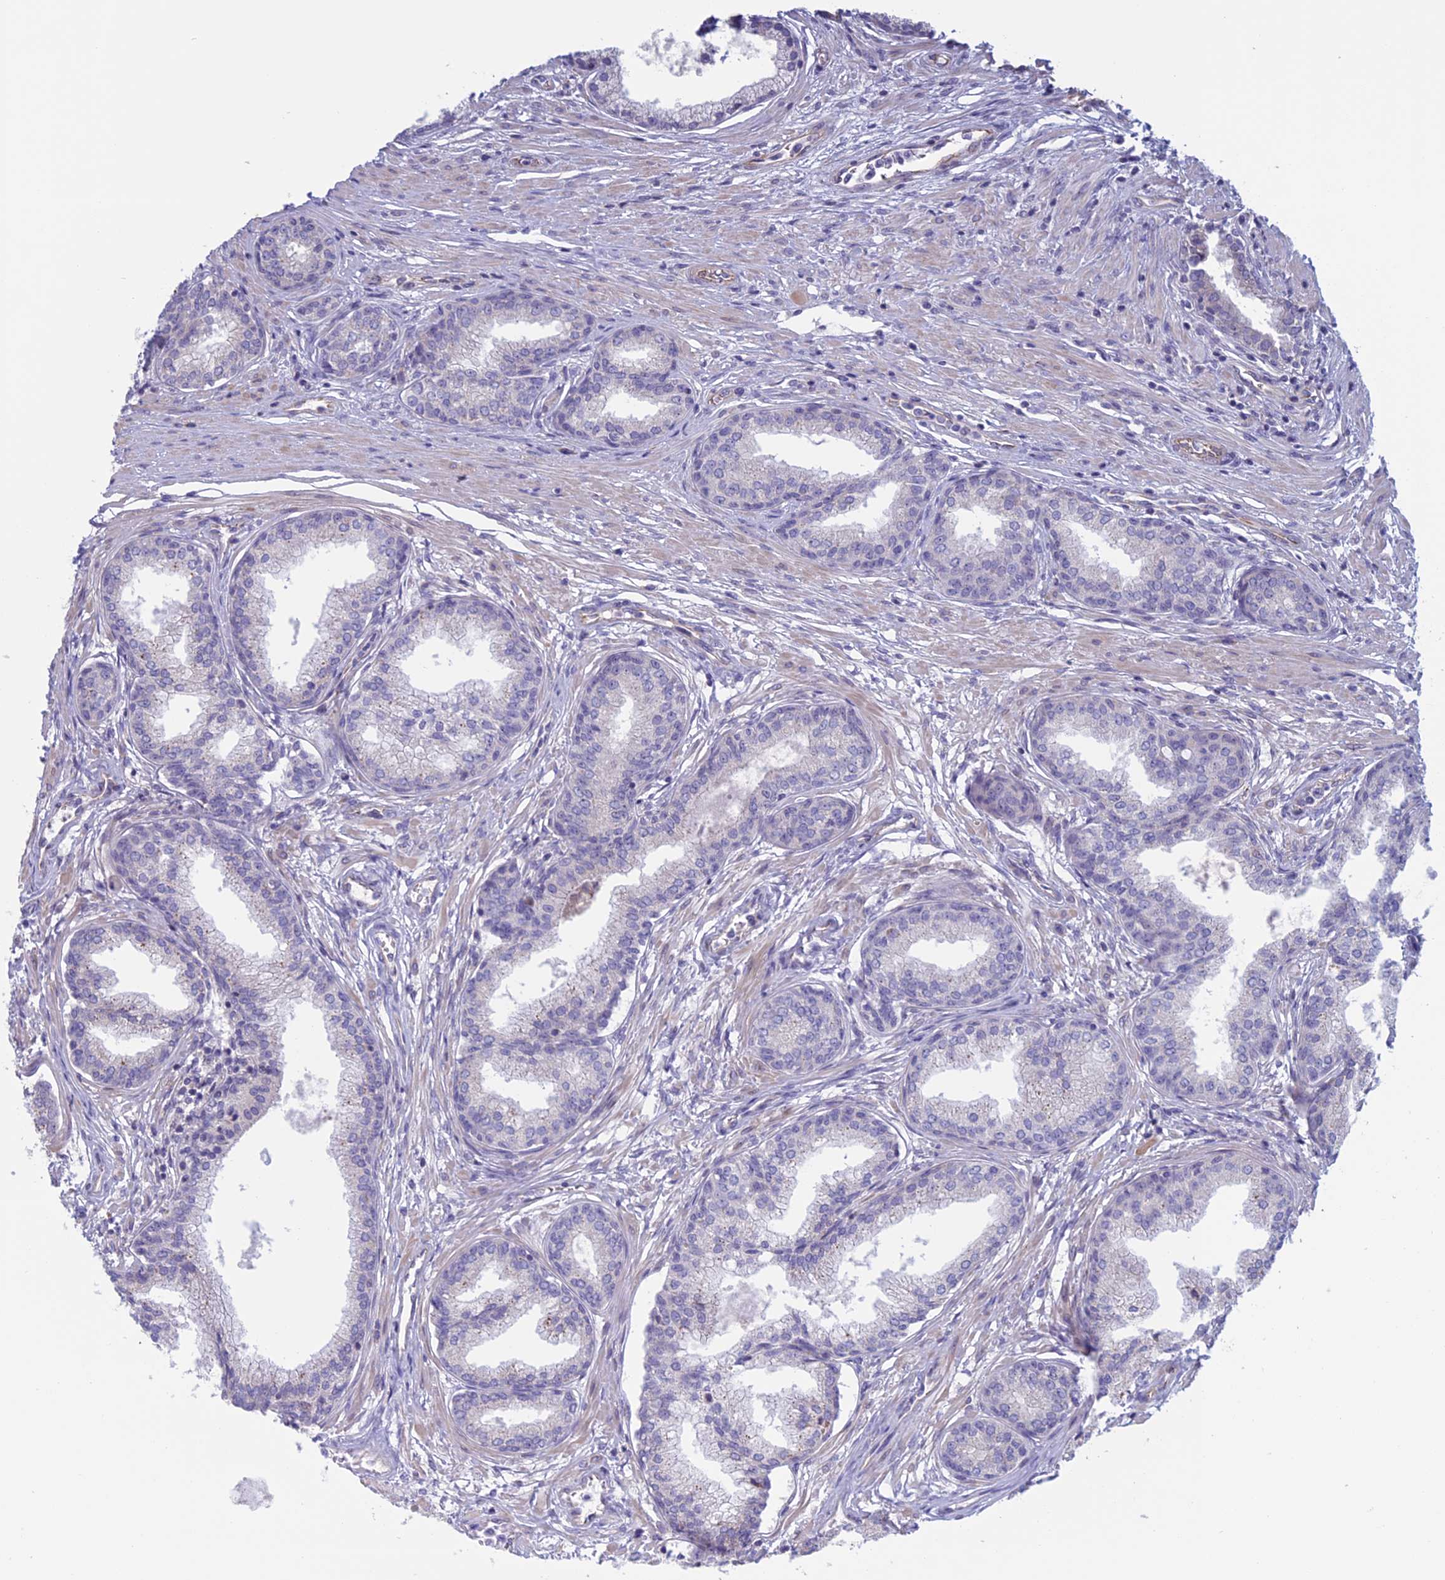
{"staining": {"intensity": "negative", "quantity": "none", "location": "none"}, "tissue": "prostate cancer", "cell_type": "Tumor cells", "image_type": "cancer", "snomed": [{"axis": "morphology", "description": "Adenocarcinoma, High grade"}, {"axis": "topography", "description": "Prostate"}], "caption": "Immunohistochemistry (IHC) photomicrograph of neoplastic tissue: human high-grade adenocarcinoma (prostate) stained with DAB shows no significant protein staining in tumor cells. (DAB immunohistochemistry (IHC) with hematoxylin counter stain).", "gene": "BCL2L10", "patient": {"sex": "male", "age": 67}}